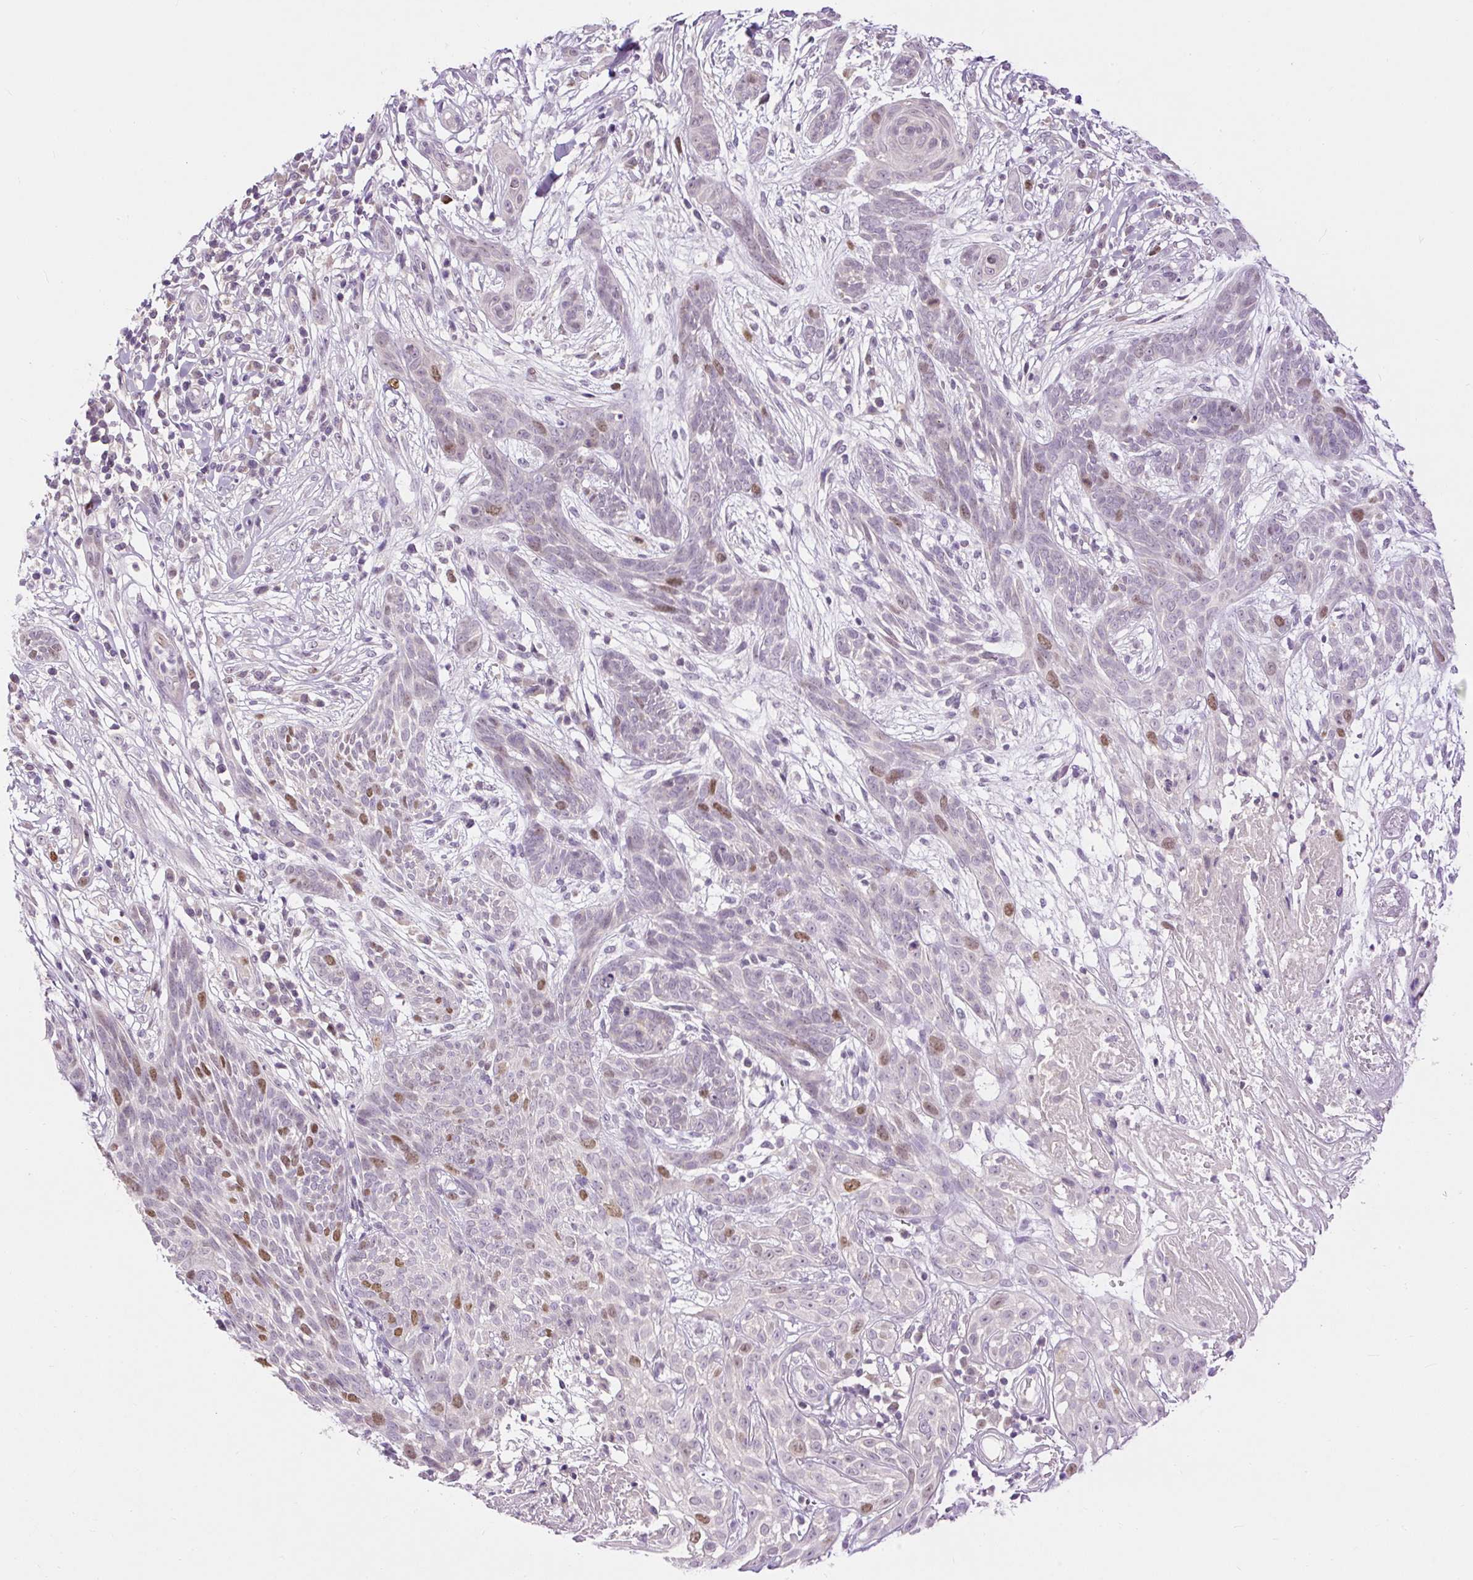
{"staining": {"intensity": "moderate", "quantity": "<25%", "location": "nuclear"}, "tissue": "skin cancer", "cell_type": "Tumor cells", "image_type": "cancer", "snomed": [{"axis": "morphology", "description": "Basal cell carcinoma"}, {"axis": "topography", "description": "Skin"}, {"axis": "topography", "description": "Skin, foot"}], "caption": "Basal cell carcinoma (skin) was stained to show a protein in brown. There is low levels of moderate nuclear staining in approximately <25% of tumor cells.", "gene": "RACGAP1", "patient": {"sex": "female", "age": 86}}